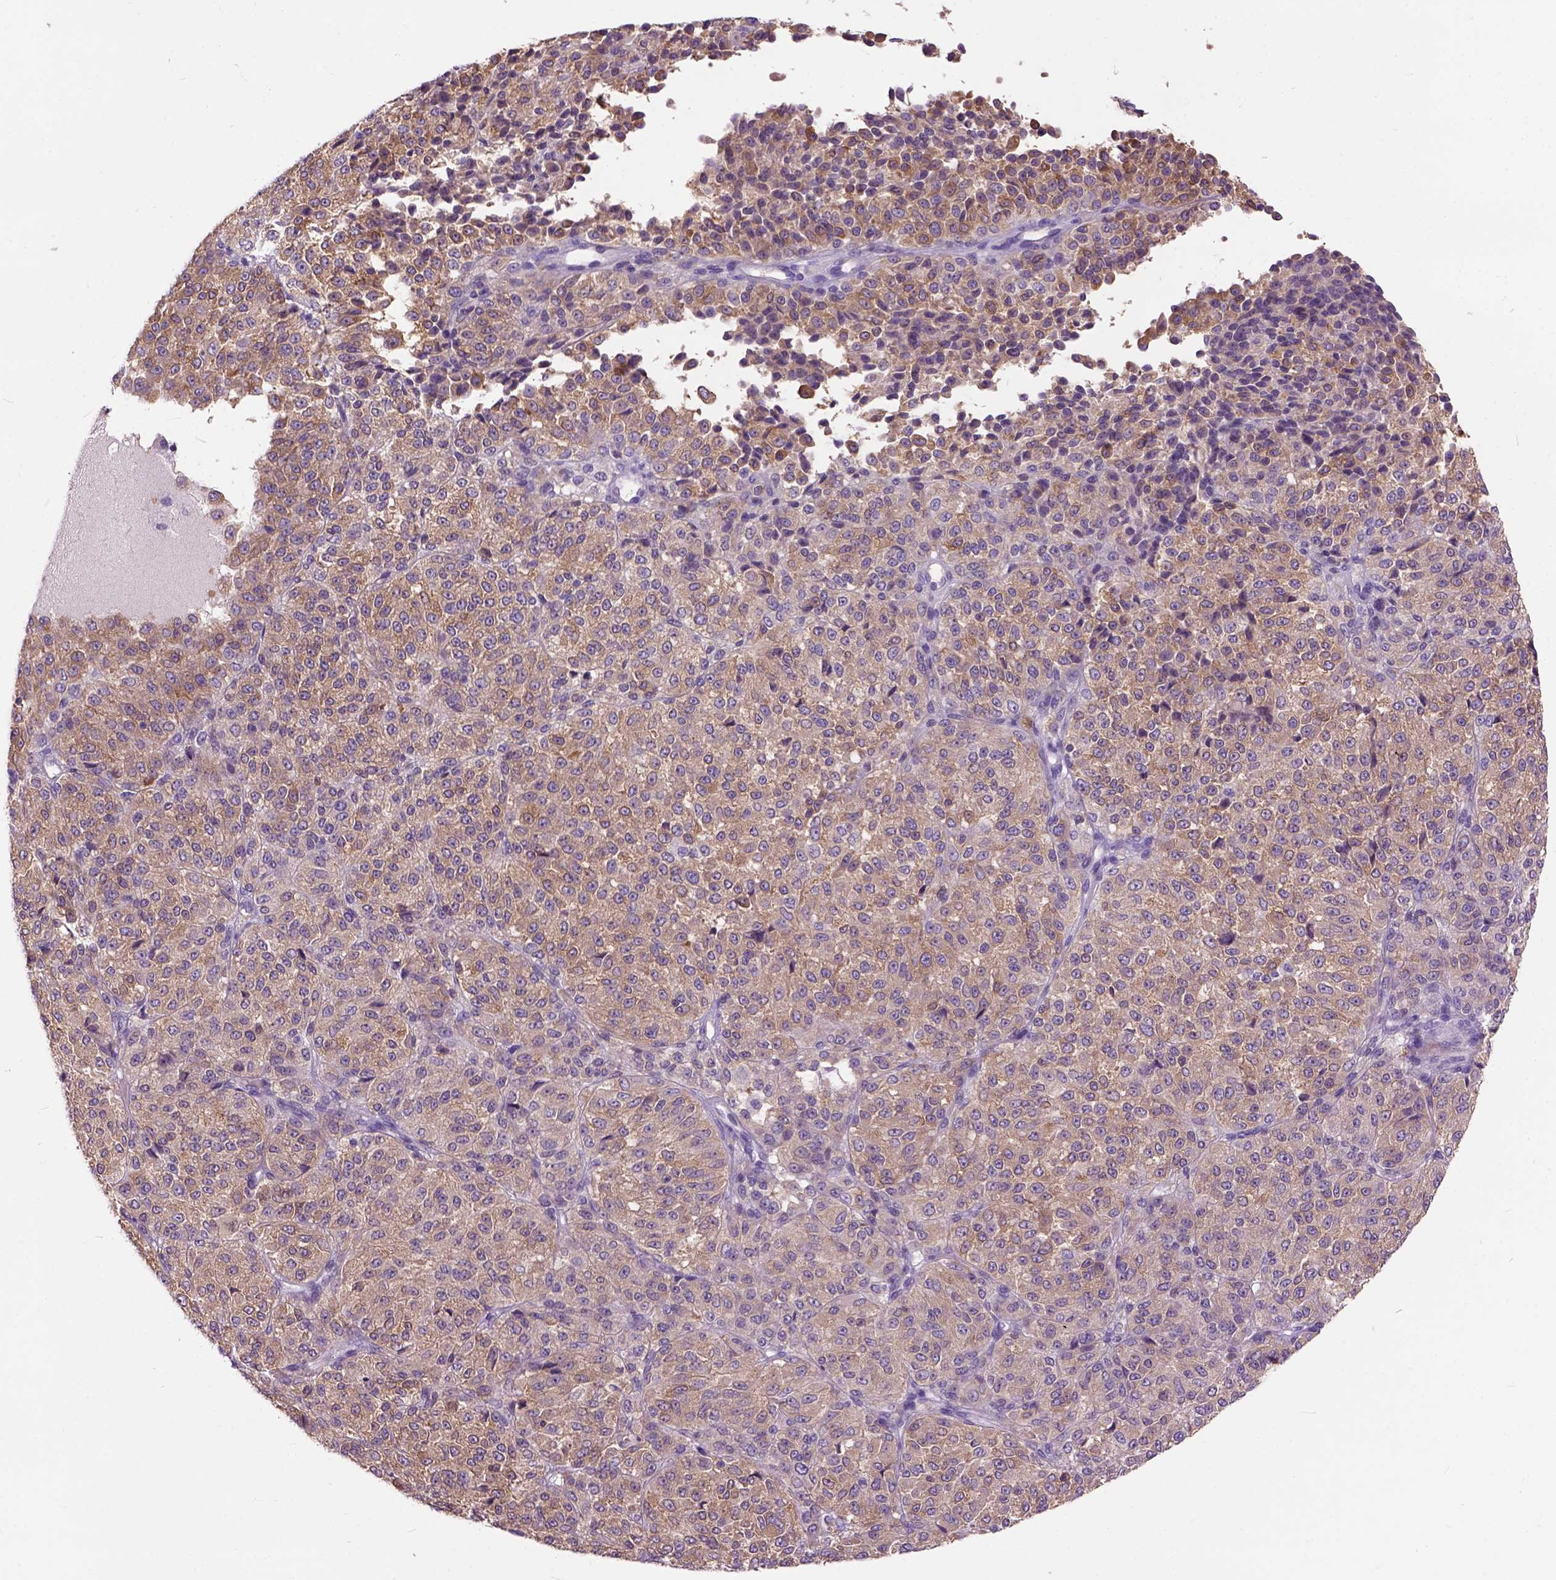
{"staining": {"intensity": "weak", "quantity": ">75%", "location": "cytoplasmic/membranous"}, "tissue": "melanoma", "cell_type": "Tumor cells", "image_type": "cancer", "snomed": [{"axis": "morphology", "description": "Malignant melanoma, Metastatic site"}, {"axis": "topography", "description": "Brain"}], "caption": "Immunohistochemical staining of human melanoma demonstrates low levels of weak cytoplasmic/membranous positivity in approximately >75% of tumor cells.", "gene": "MAPT", "patient": {"sex": "female", "age": 56}}